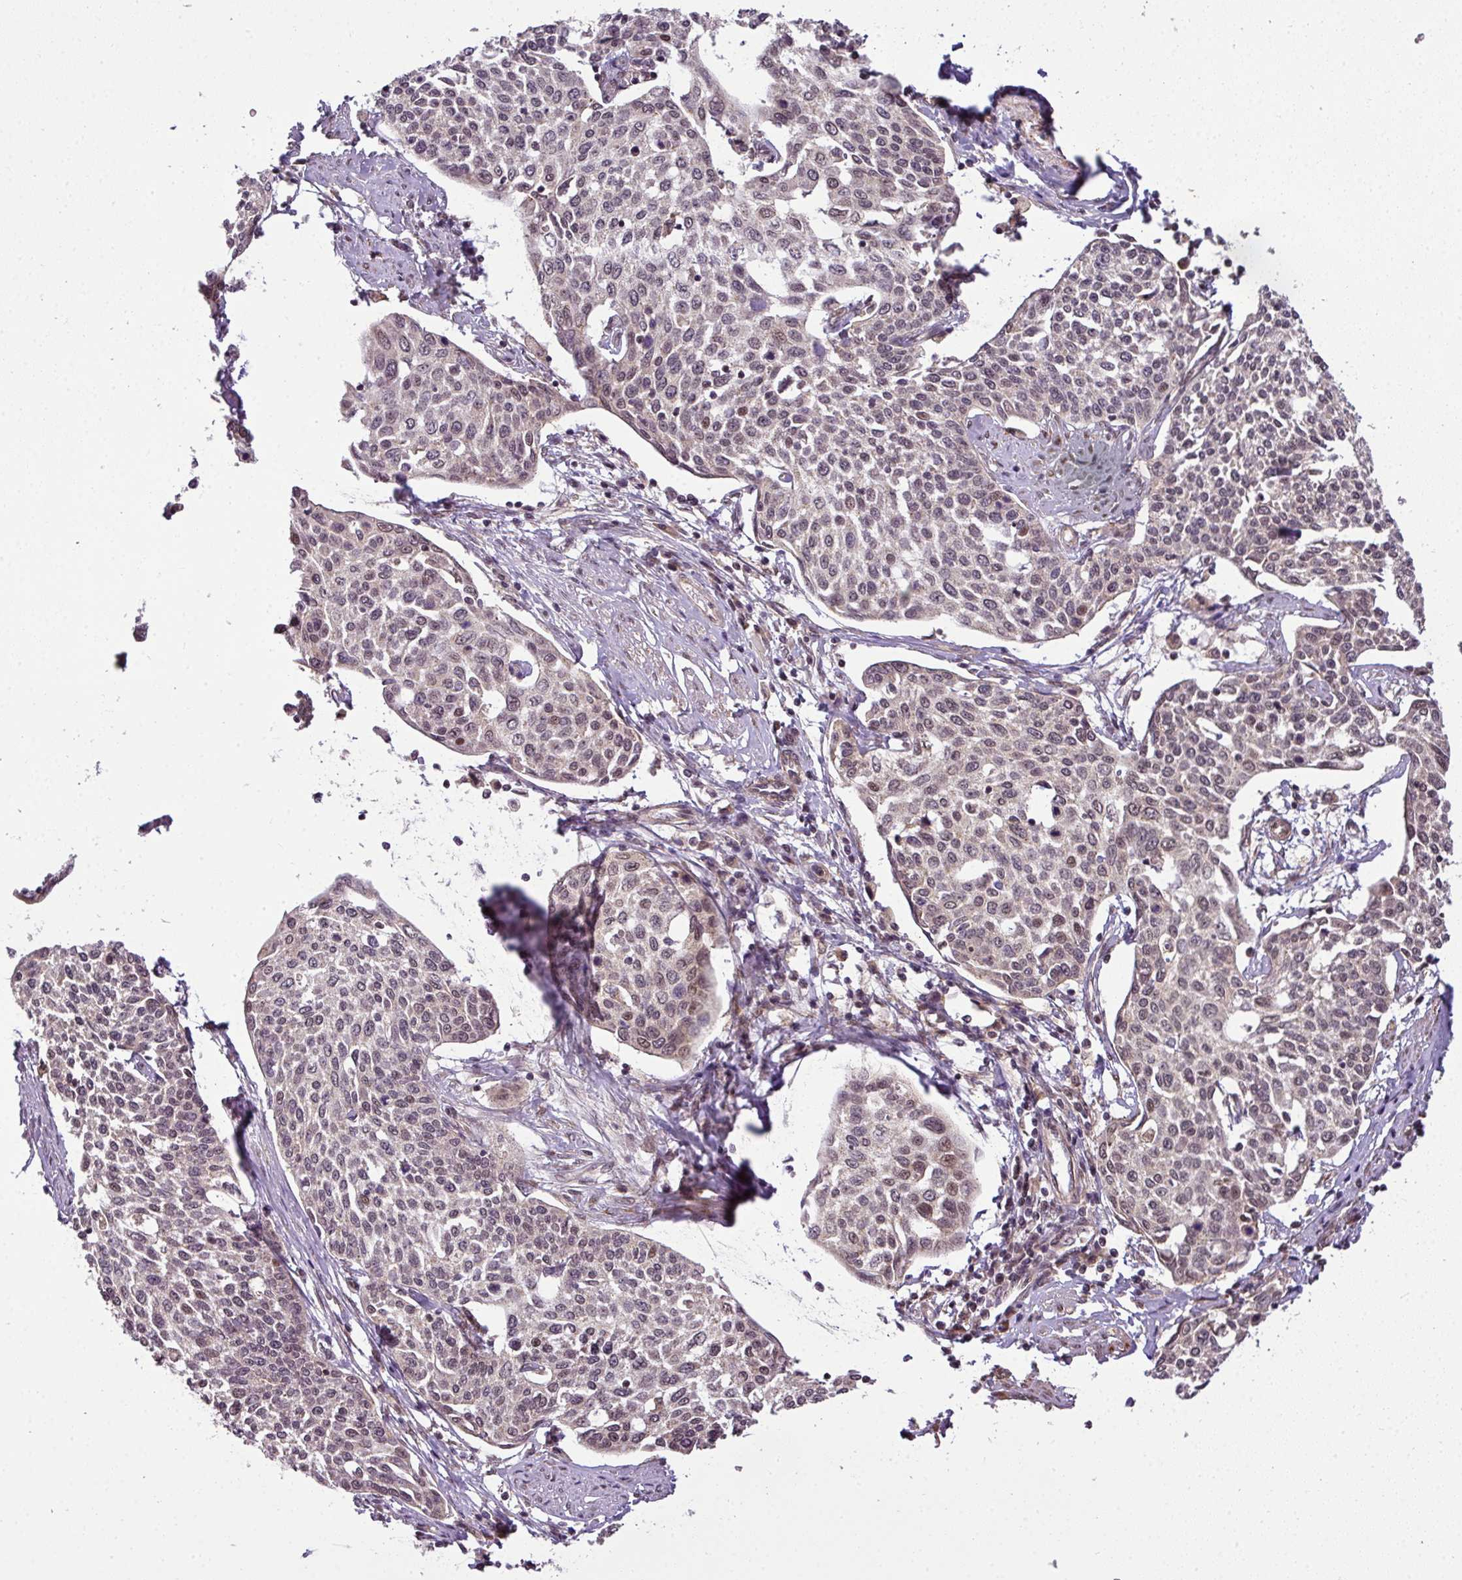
{"staining": {"intensity": "moderate", "quantity": "25%-75%", "location": "nuclear"}, "tissue": "cervical cancer", "cell_type": "Tumor cells", "image_type": "cancer", "snomed": [{"axis": "morphology", "description": "Squamous cell carcinoma, NOS"}, {"axis": "topography", "description": "Cervix"}], "caption": "Human cervical squamous cell carcinoma stained with a brown dye displays moderate nuclear positive staining in approximately 25%-75% of tumor cells.", "gene": "C1orf226", "patient": {"sex": "female", "age": 34}}